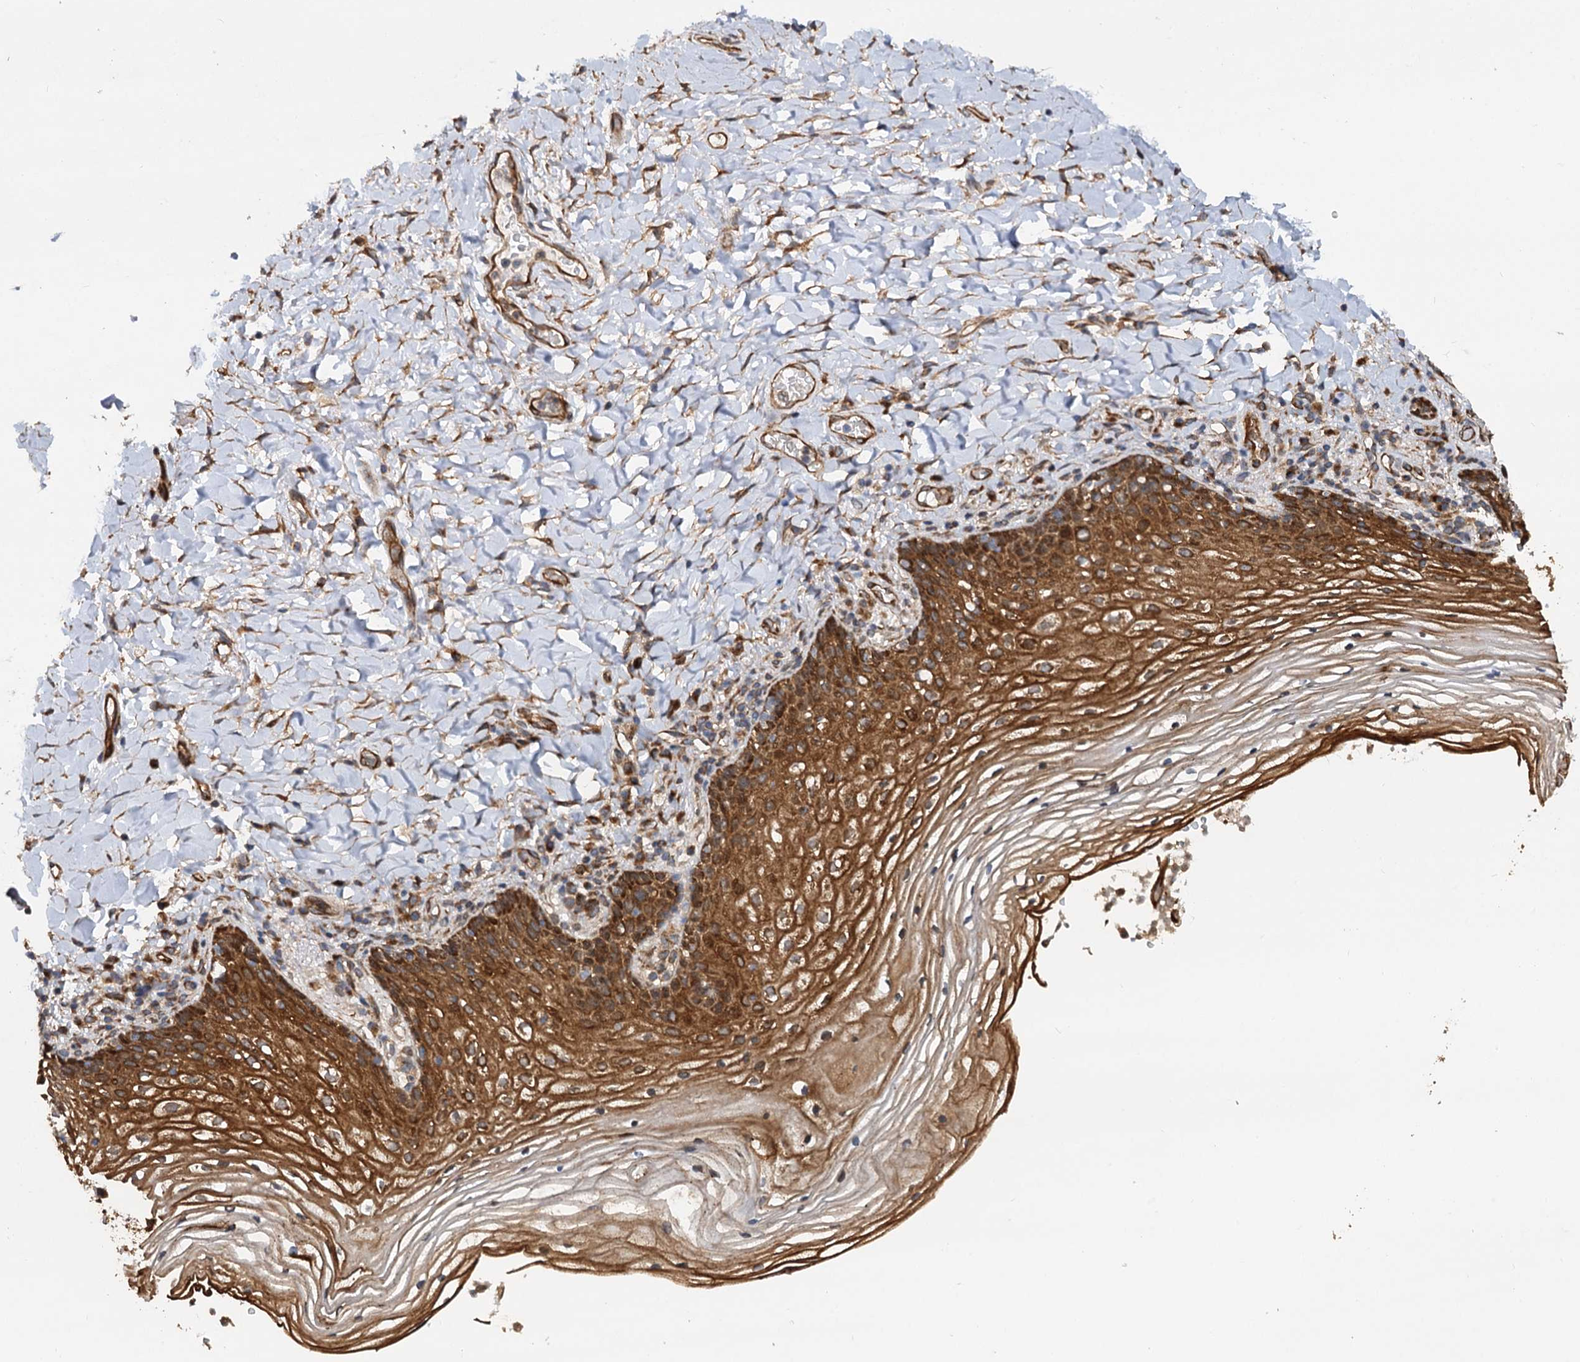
{"staining": {"intensity": "strong", "quantity": ">75%", "location": "cytoplasmic/membranous"}, "tissue": "vagina", "cell_type": "Squamous epithelial cells", "image_type": "normal", "snomed": [{"axis": "morphology", "description": "Normal tissue, NOS"}, {"axis": "topography", "description": "Vagina"}], "caption": "Protein staining of benign vagina exhibits strong cytoplasmic/membranous positivity in about >75% of squamous epithelial cells.", "gene": "LRRK2", "patient": {"sex": "female", "age": 60}}